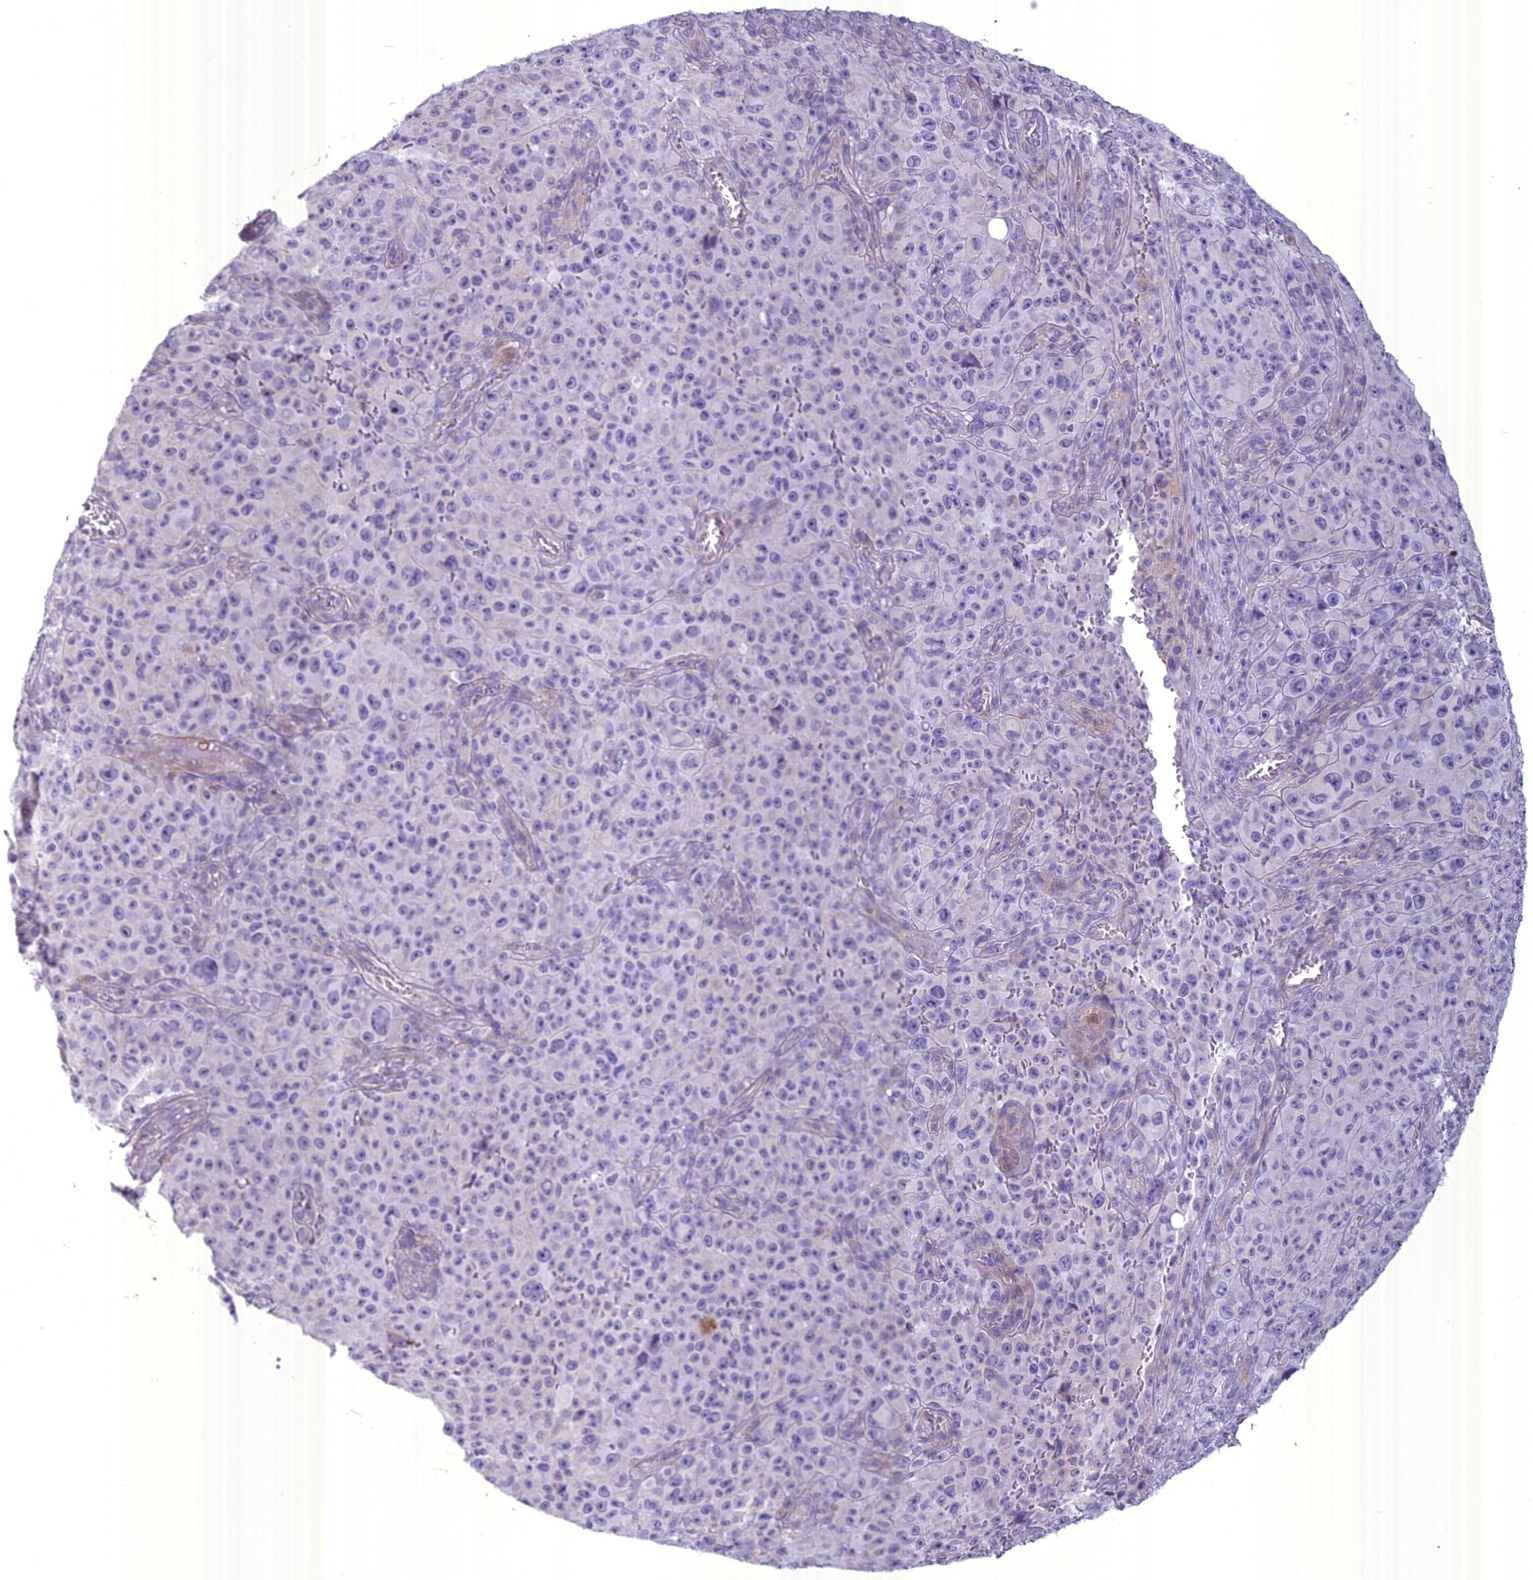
{"staining": {"intensity": "negative", "quantity": "none", "location": "none"}, "tissue": "melanoma", "cell_type": "Tumor cells", "image_type": "cancer", "snomed": [{"axis": "morphology", "description": "Malignant melanoma, NOS"}, {"axis": "topography", "description": "Skin"}], "caption": "IHC image of neoplastic tissue: melanoma stained with DAB (3,3'-diaminobenzidine) reveals no significant protein staining in tumor cells. (DAB (3,3'-diaminobenzidine) IHC with hematoxylin counter stain).", "gene": "SPHKAP", "patient": {"sex": "female", "age": 82}}